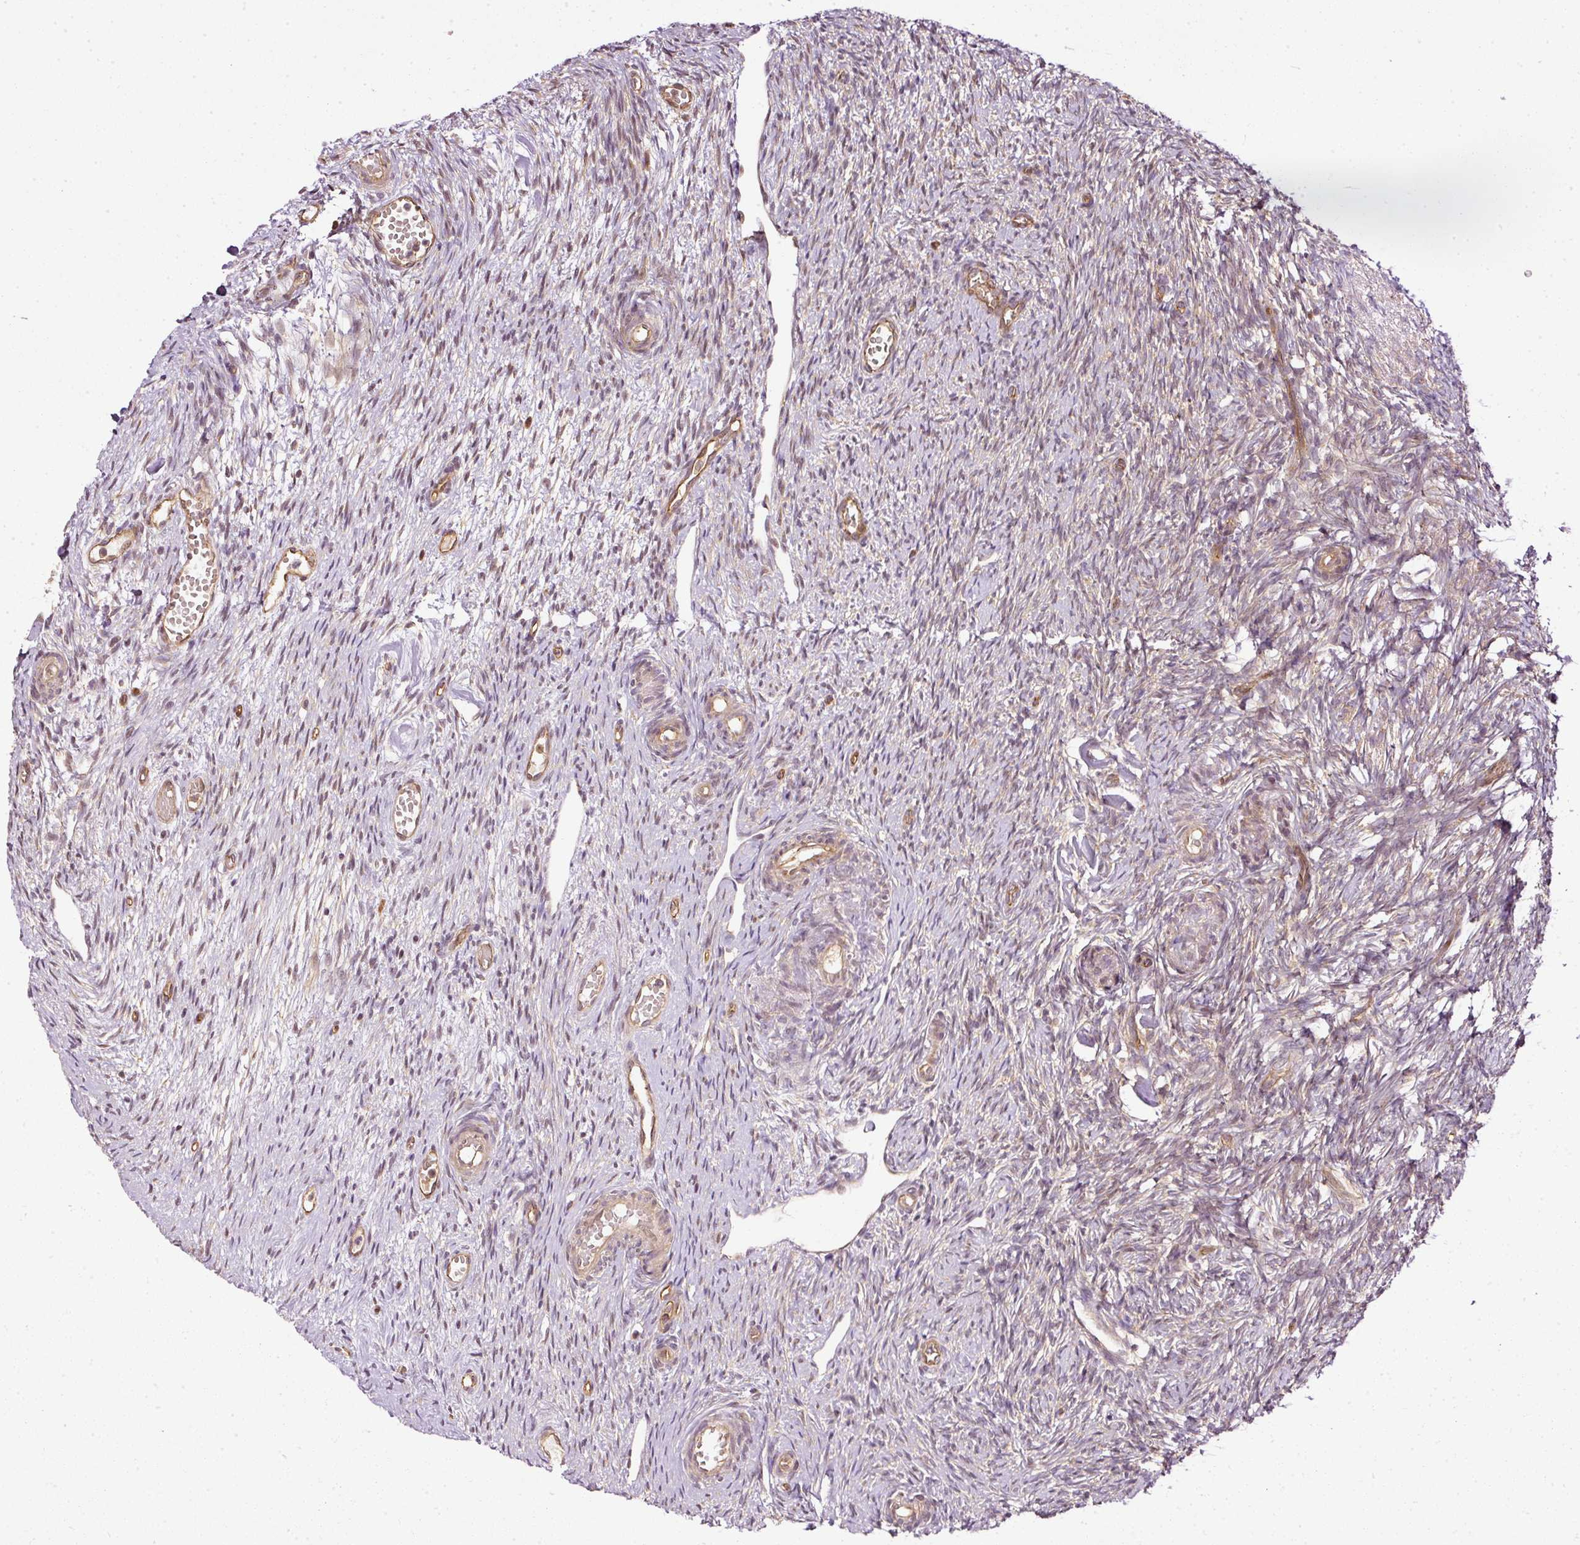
{"staining": {"intensity": "moderate", "quantity": ">75%", "location": "cytoplasmic/membranous"}, "tissue": "ovary", "cell_type": "Follicle cells", "image_type": "normal", "snomed": [{"axis": "morphology", "description": "Normal tissue, NOS"}, {"axis": "topography", "description": "Ovary"}], "caption": "Follicle cells display medium levels of moderate cytoplasmic/membranous staining in approximately >75% of cells in normal ovary. Nuclei are stained in blue.", "gene": "MIF4GD", "patient": {"sex": "female", "age": 51}}